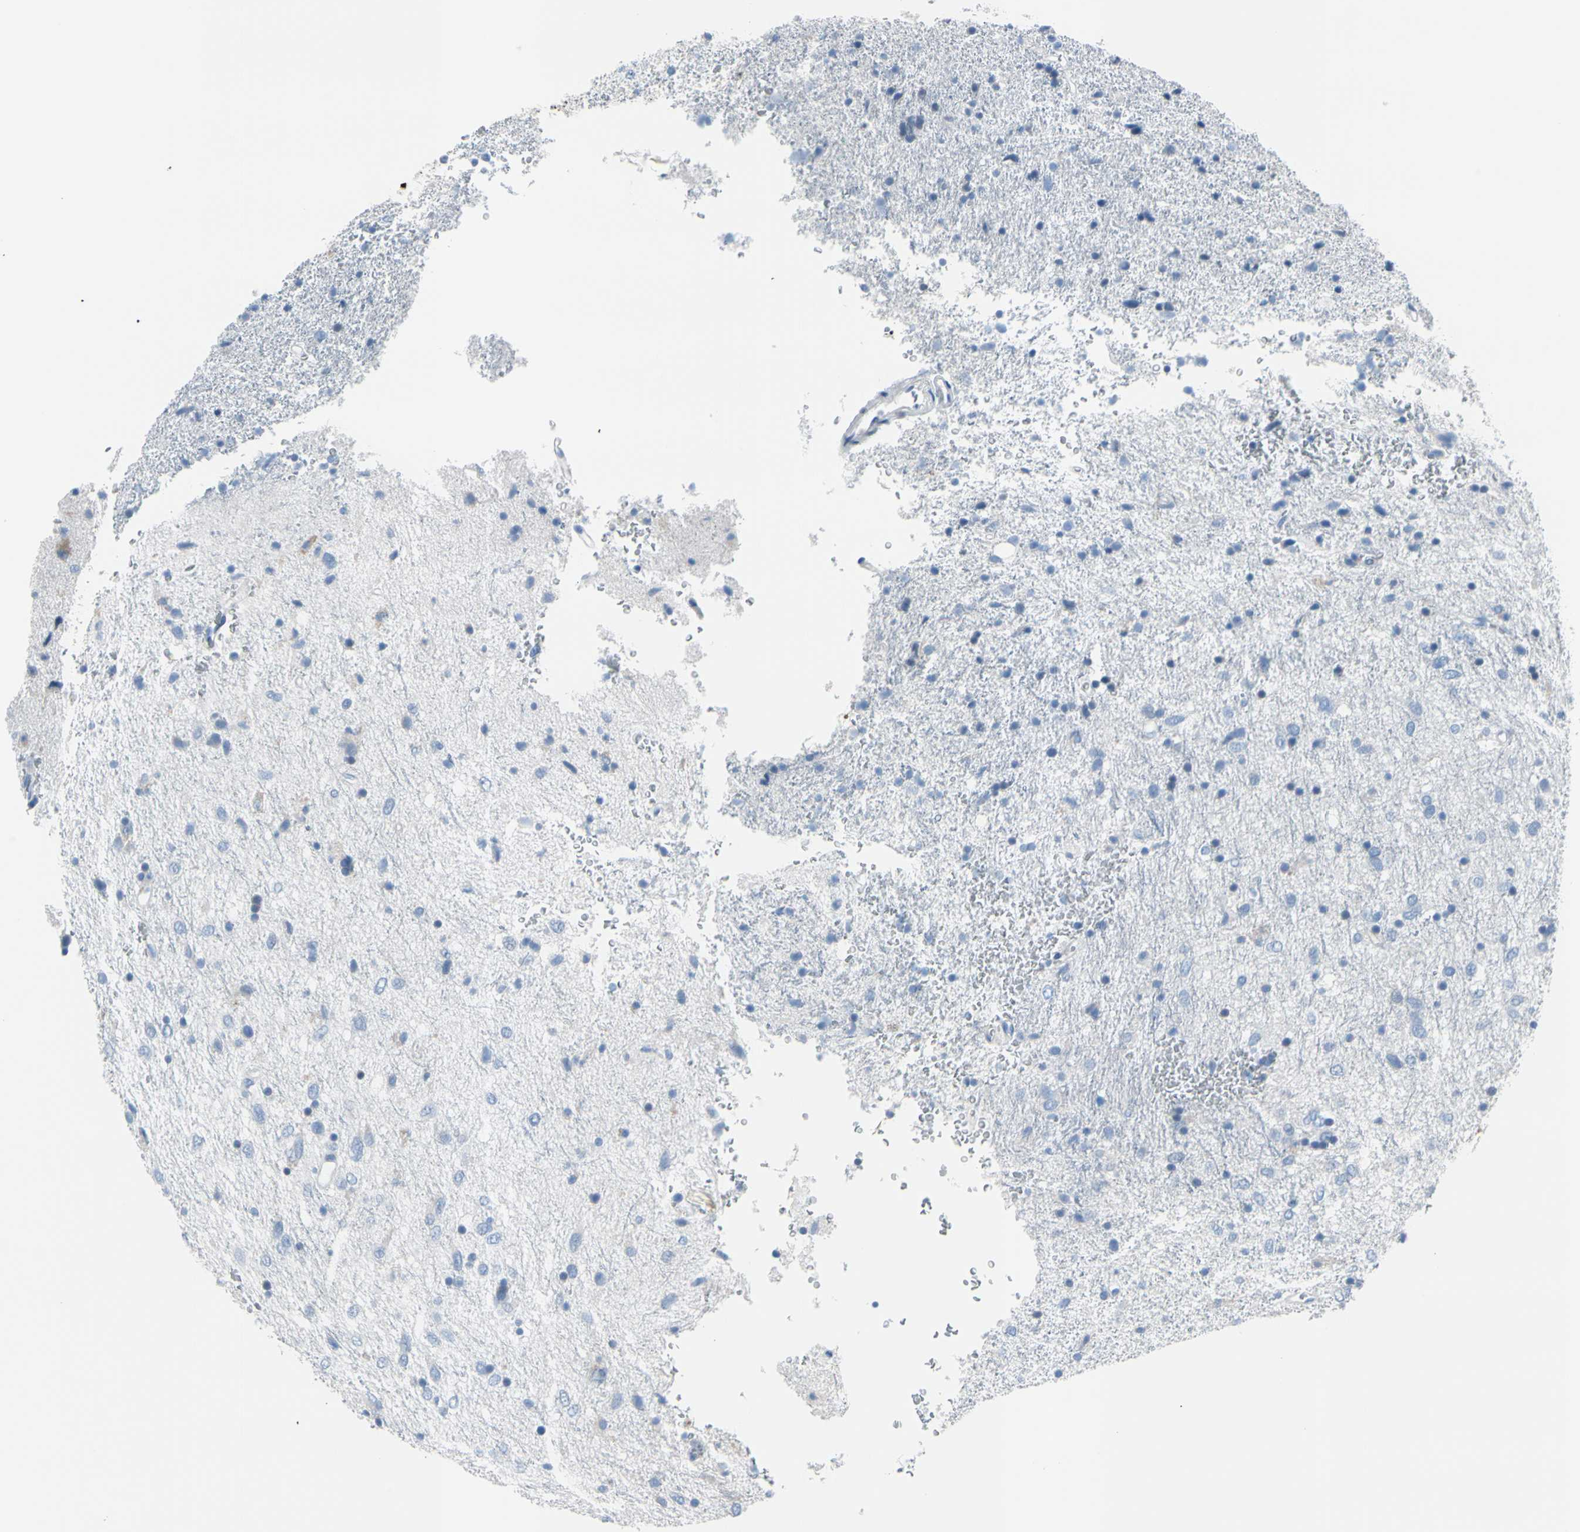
{"staining": {"intensity": "negative", "quantity": "none", "location": "none"}, "tissue": "glioma", "cell_type": "Tumor cells", "image_type": "cancer", "snomed": [{"axis": "morphology", "description": "Glioma, malignant, Low grade"}, {"axis": "topography", "description": "Brain"}], "caption": "This is a histopathology image of IHC staining of glioma, which shows no expression in tumor cells.", "gene": "TPO", "patient": {"sex": "male", "age": 77}}